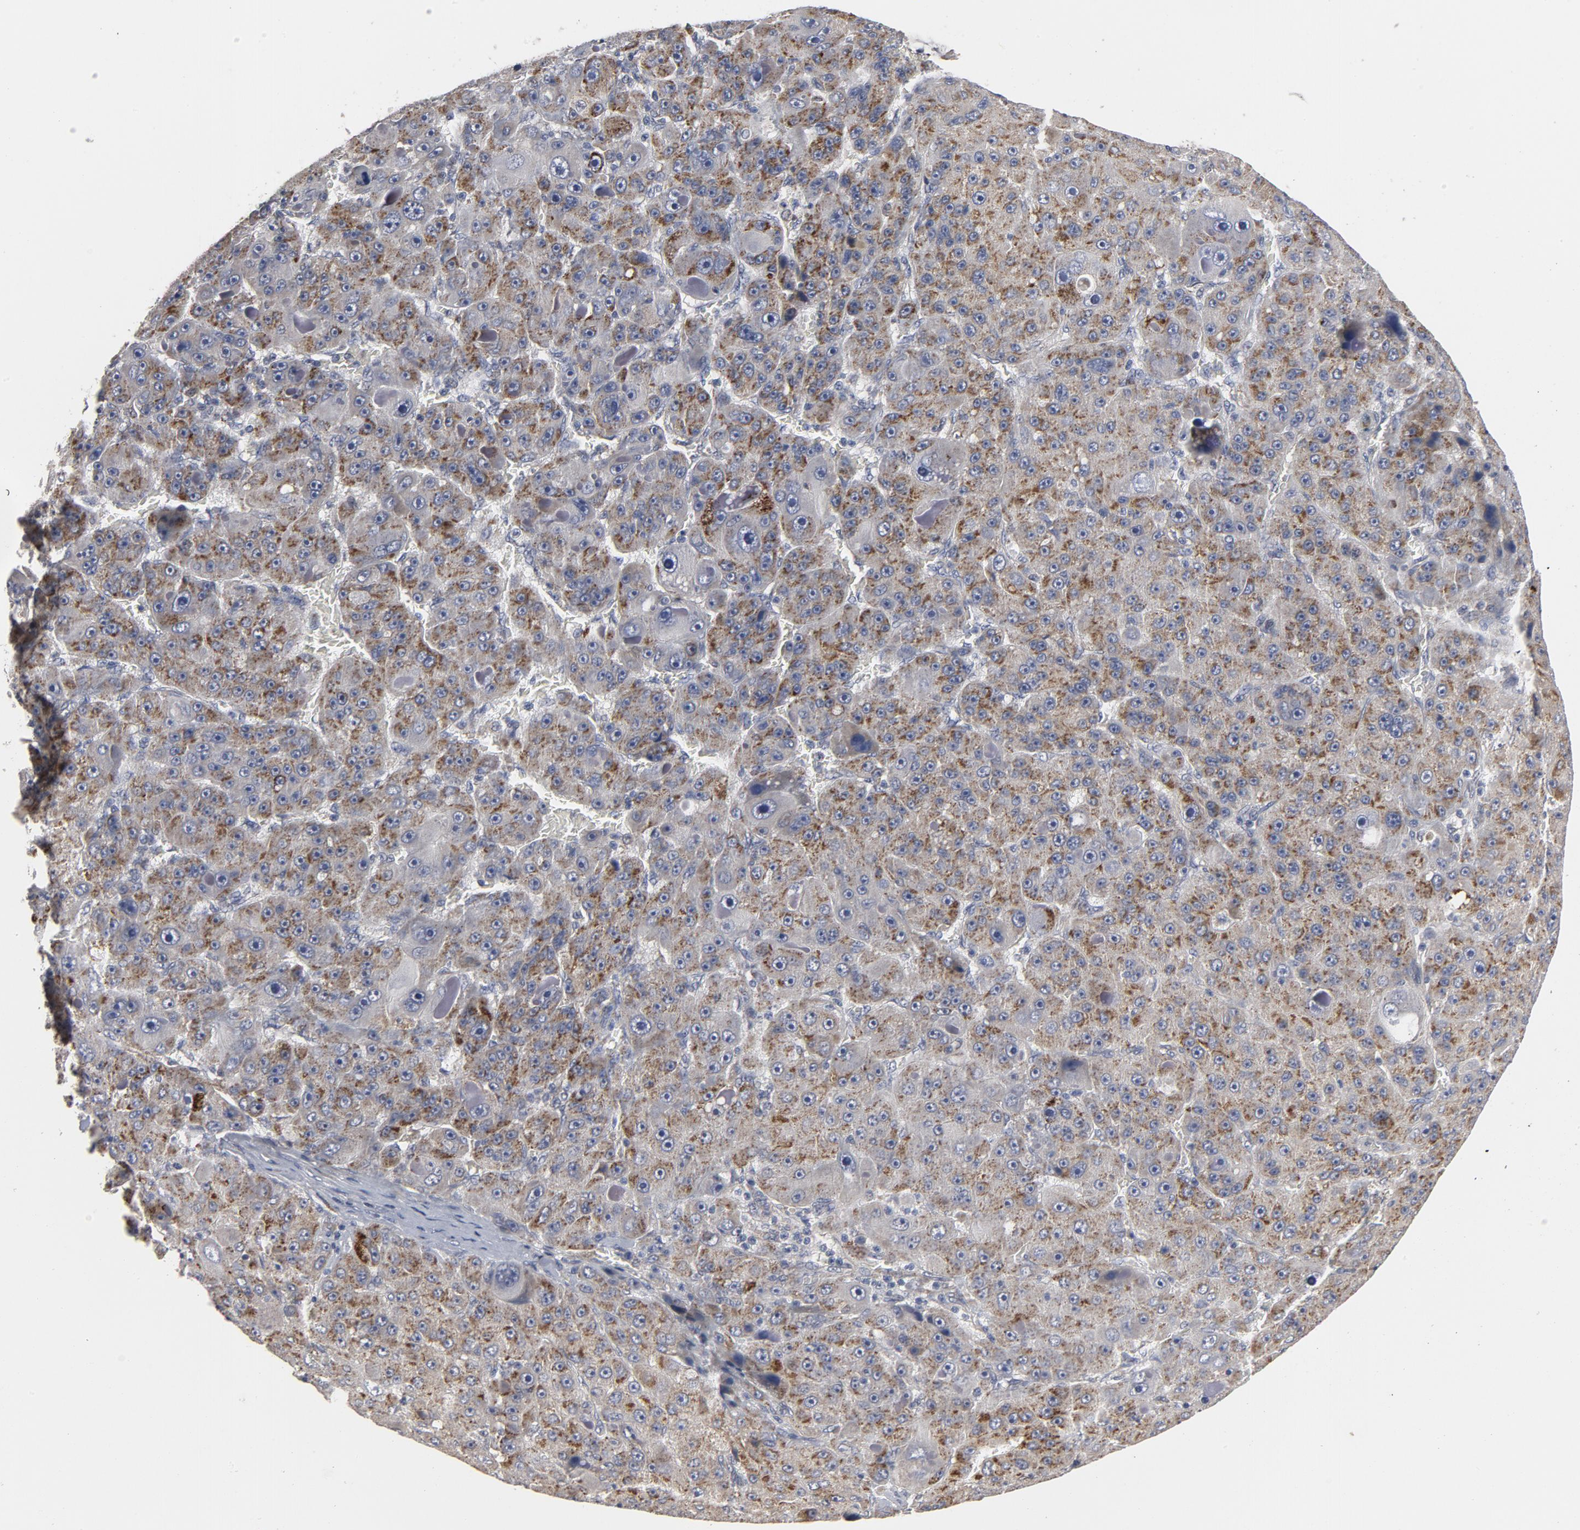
{"staining": {"intensity": "moderate", "quantity": ">75%", "location": "cytoplasmic/membranous"}, "tissue": "liver cancer", "cell_type": "Tumor cells", "image_type": "cancer", "snomed": [{"axis": "morphology", "description": "Carcinoma, Hepatocellular, NOS"}, {"axis": "topography", "description": "Liver"}], "caption": "This micrograph exhibits hepatocellular carcinoma (liver) stained with immunohistochemistry to label a protein in brown. The cytoplasmic/membranous of tumor cells show moderate positivity for the protein. Nuclei are counter-stained blue.", "gene": "PPP1R1B", "patient": {"sex": "male", "age": 76}}